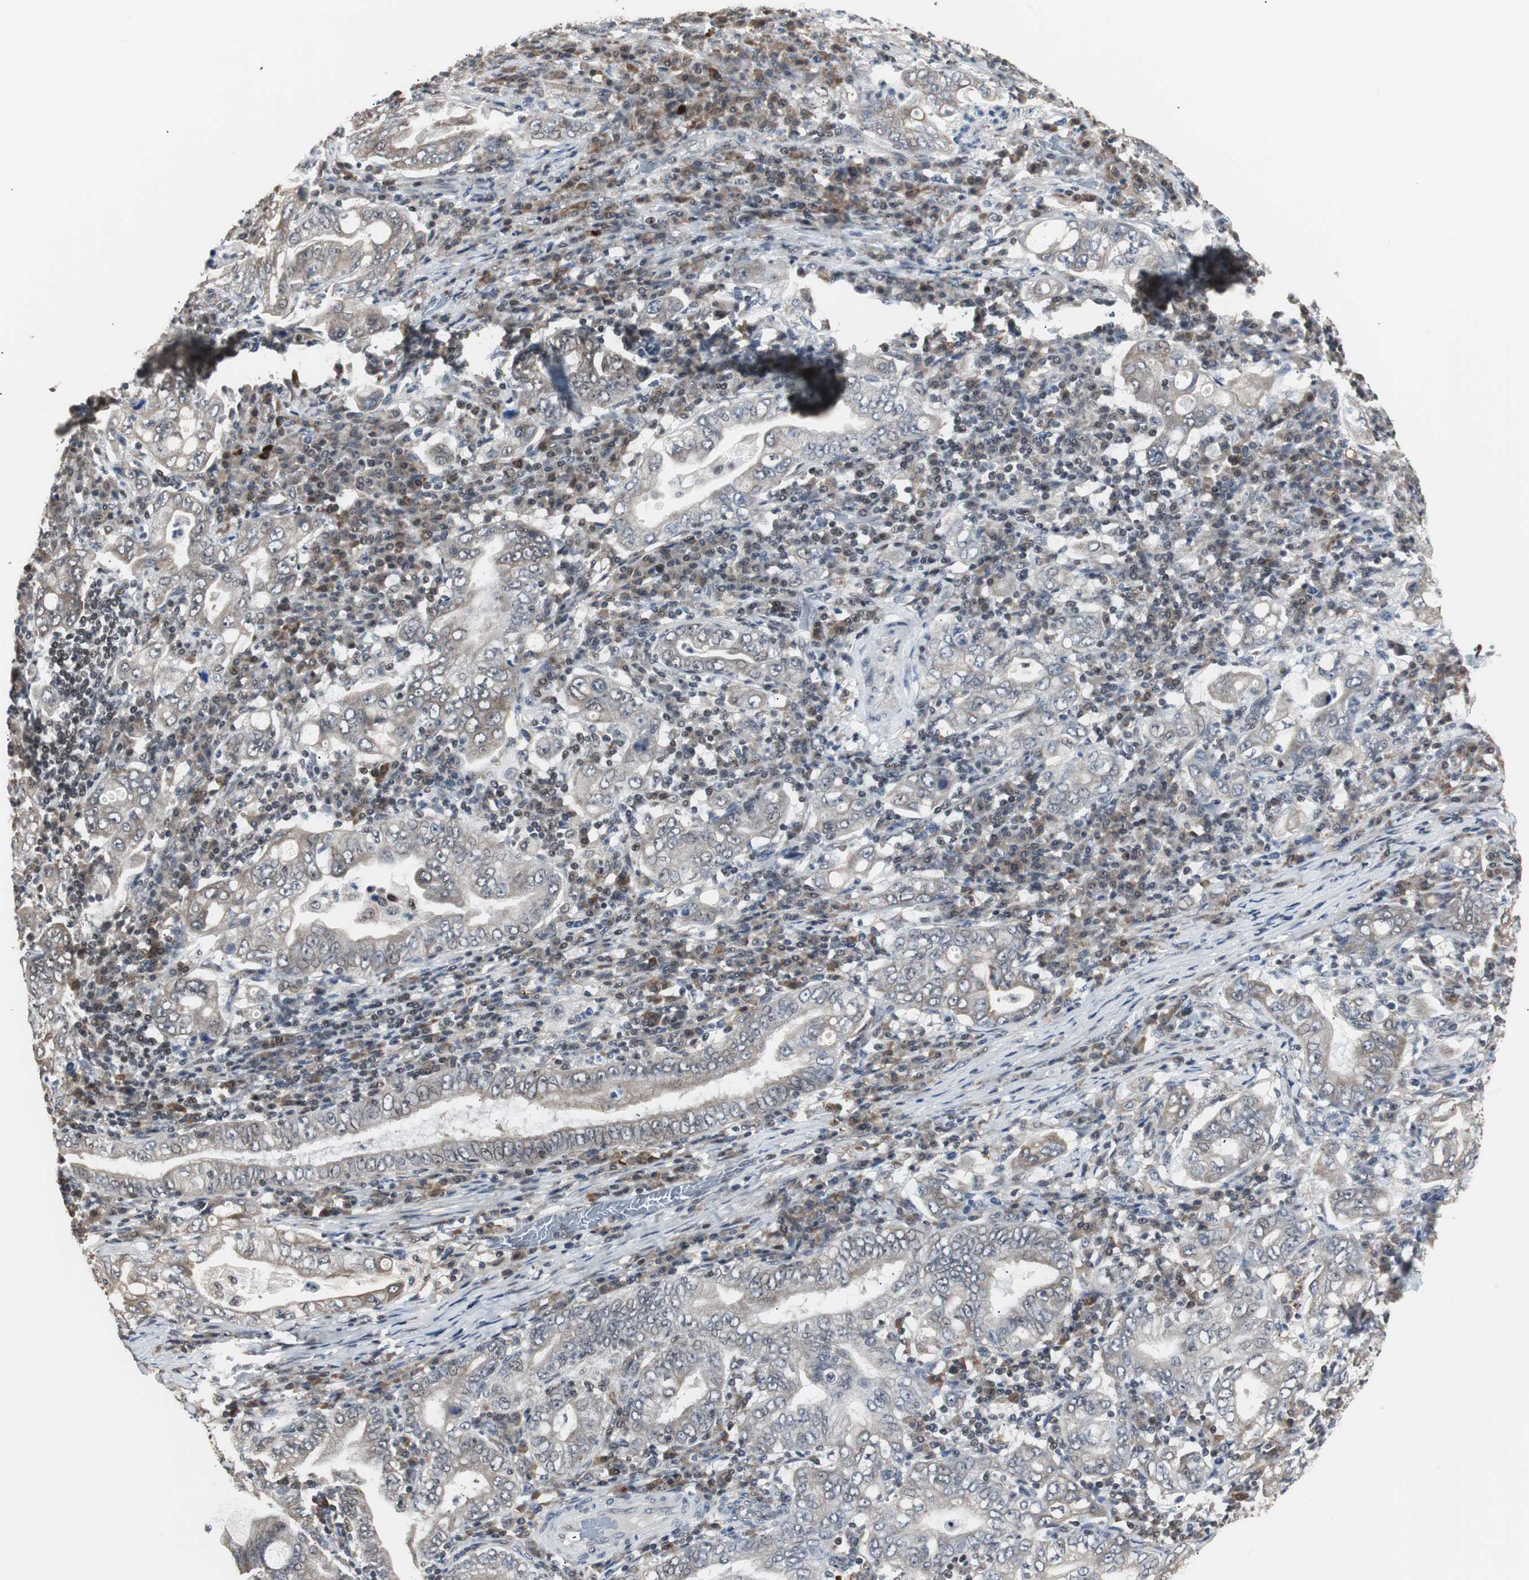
{"staining": {"intensity": "weak", "quantity": "25%-75%", "location": "cytoplasmic/membranous,nuclear"}, "tissue": "stomach cancer", "cell_type": "Tumor cells", "image_type": "cancer", "snomed": [{"axis": "morphology", "description": "Normal tissue, NOS"}, {"axis": "morphology", "description": "Adenocarcinoma, NOS"}, {"axis": "topography", "description": "Esophagus"}, {"axis": "topography", "description": "Stomach, upper"}, {"axis": "topography", "description": "Peripheral nerve tissue"}], "caption": "Protein staining by immunohistochemistry shows weak cytoplasmic/membranous and nuclear staining in about 25%-75% of tumor cells in stomach adenocarcinoma. The protein of interest is stained brown, and the nuclei are stained in blue (DAB IHC with brightfield microscopy, high magnification).", "gene": "TERF2IP", "patient": {"sex": "male", "age": 62}}